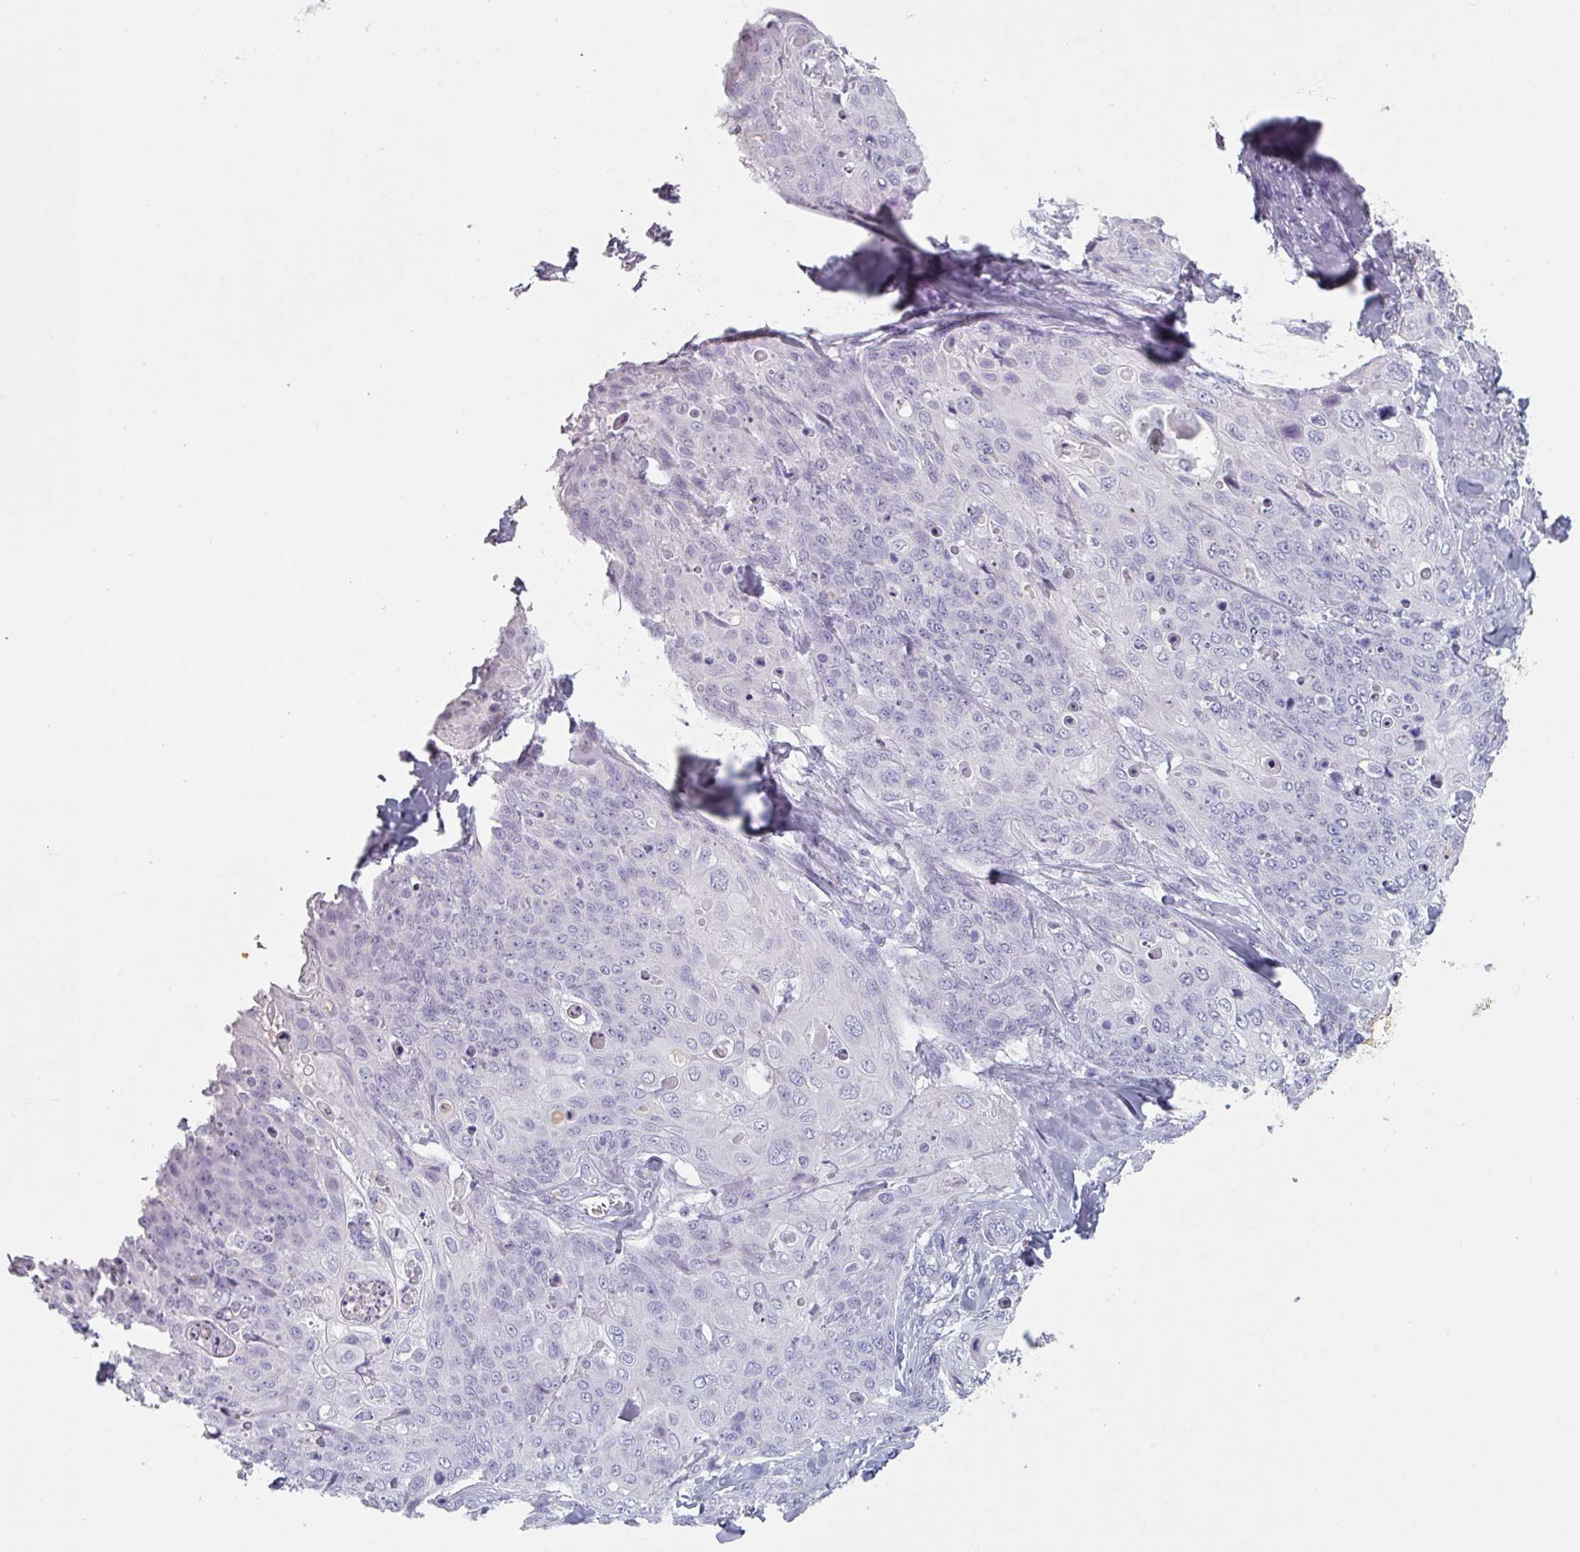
{"staining": {"intensity": "negative", "quantity": "none", "location": "none"}, "tissue": "skin cancer", "cell_type": "Tumor cells", "image_type": "cancer", "snomed": [{"axis": "morphology", "description": "Squamous cell carcinoma, NOS"}, {"axis": "topography", "description": "Skin"}, {"axis": "topography", "description": "Vulva"}], "caption": "This is a histopathology image of immunohistochemistry staining of skin cancer (squamous cell carcinoma), which shows no staining in tumor cells. (DAB (3,3'-diaminobenzidine) immunohistochemistry (IHC) visualized using brightfield microscopy, high magnification).", "gene": "SFTPA1", "patient": {"sex": "female", "age": 85}}